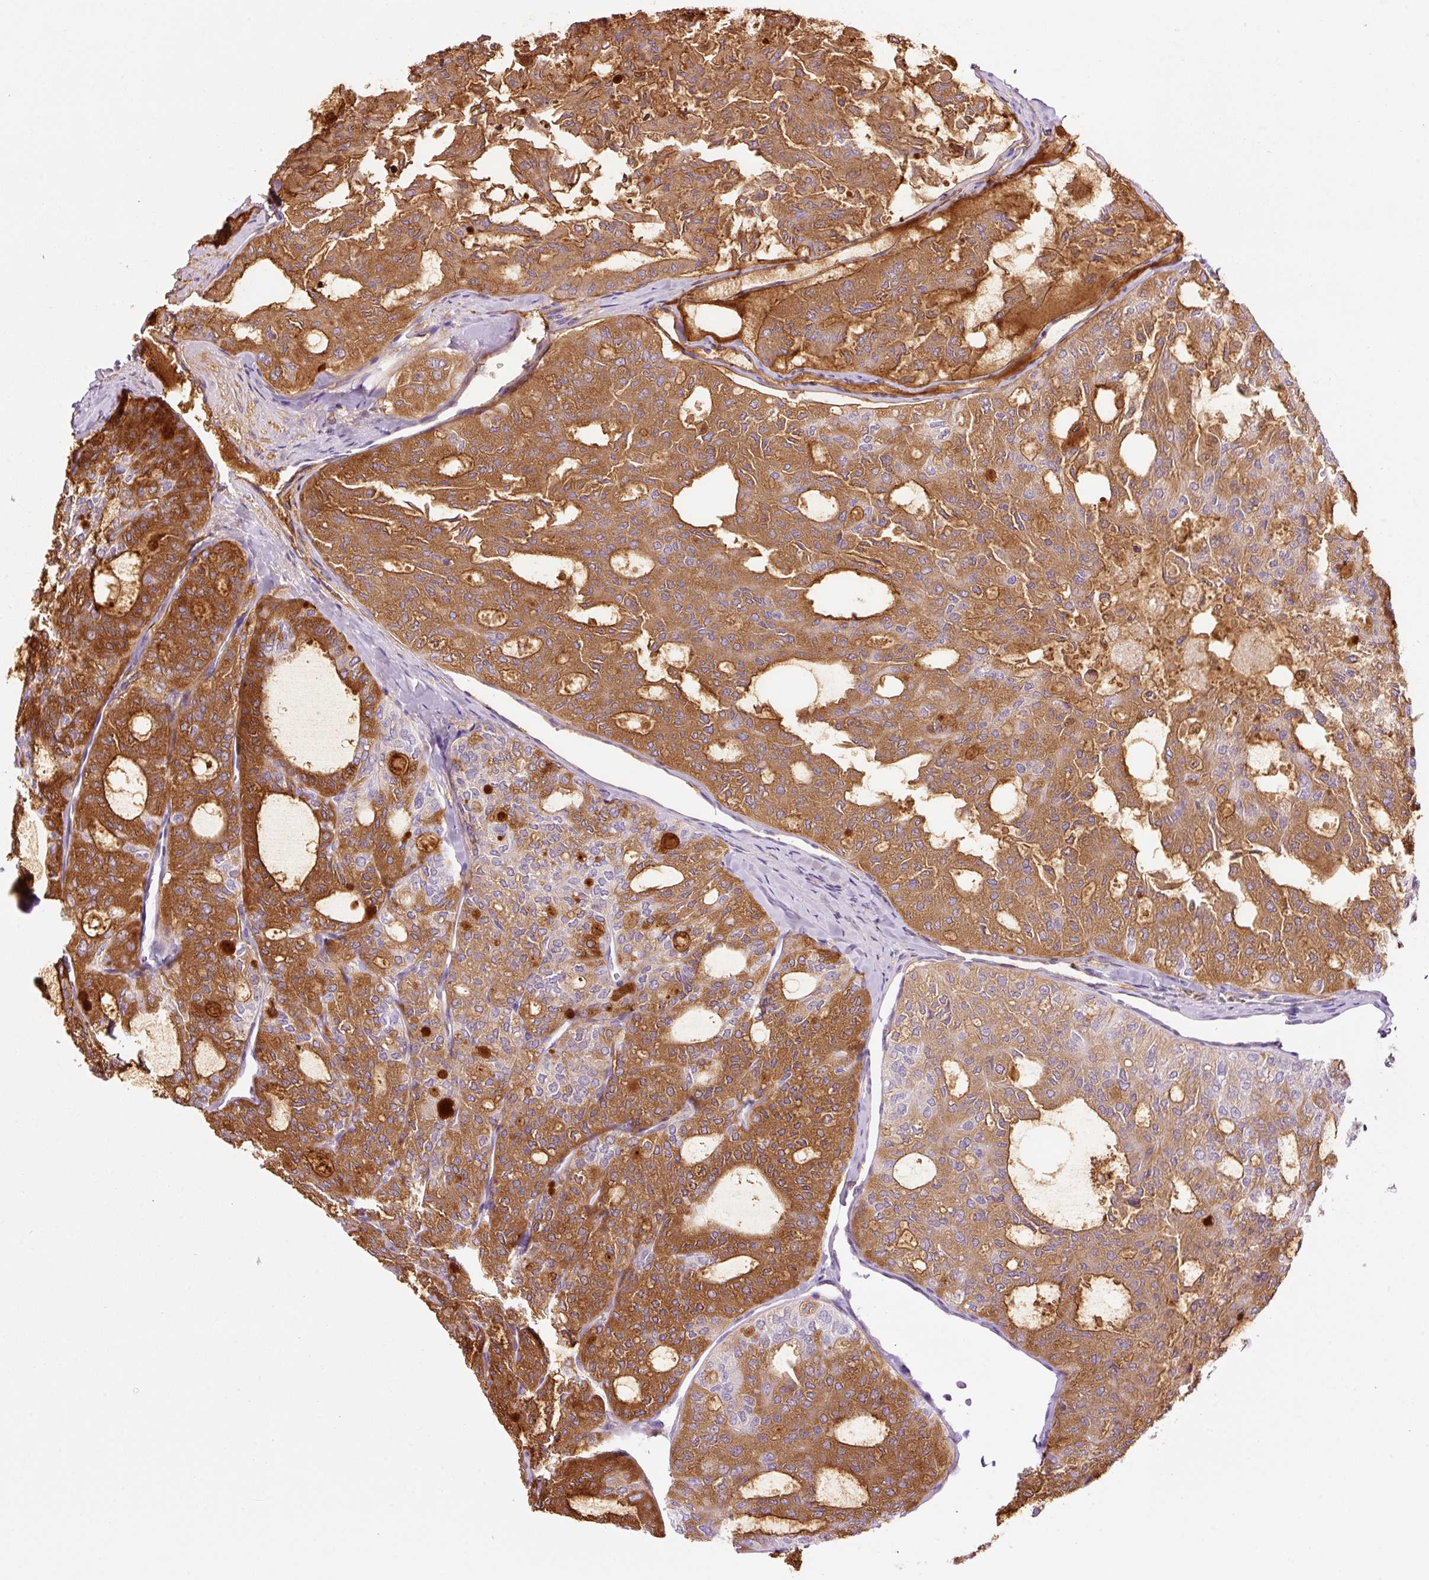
{"staining": {"intensity": "moderate", "quantity": "25%-75%", "location": "cytoplasmic/membranous"}, "tissue": "thyroid cancer", "cell_type": "Tumor cells", "image_type": "cancer", "snomed": [{"axis": "morphology", "description": "Follicular adenoma carcinoma, NOS"}, {"axis": "topography", "description": "Thyroid gland"}], "caption": "The image demonstrates immunohistochemical staining of follicular adenoma carcinoma (thyroid). There is moderate cytoplasmic/membranous staining is identified in about 25%-75% of tumor cells.", "gene": "KLF1", "patient": {"sex": "male", "age": 75}}